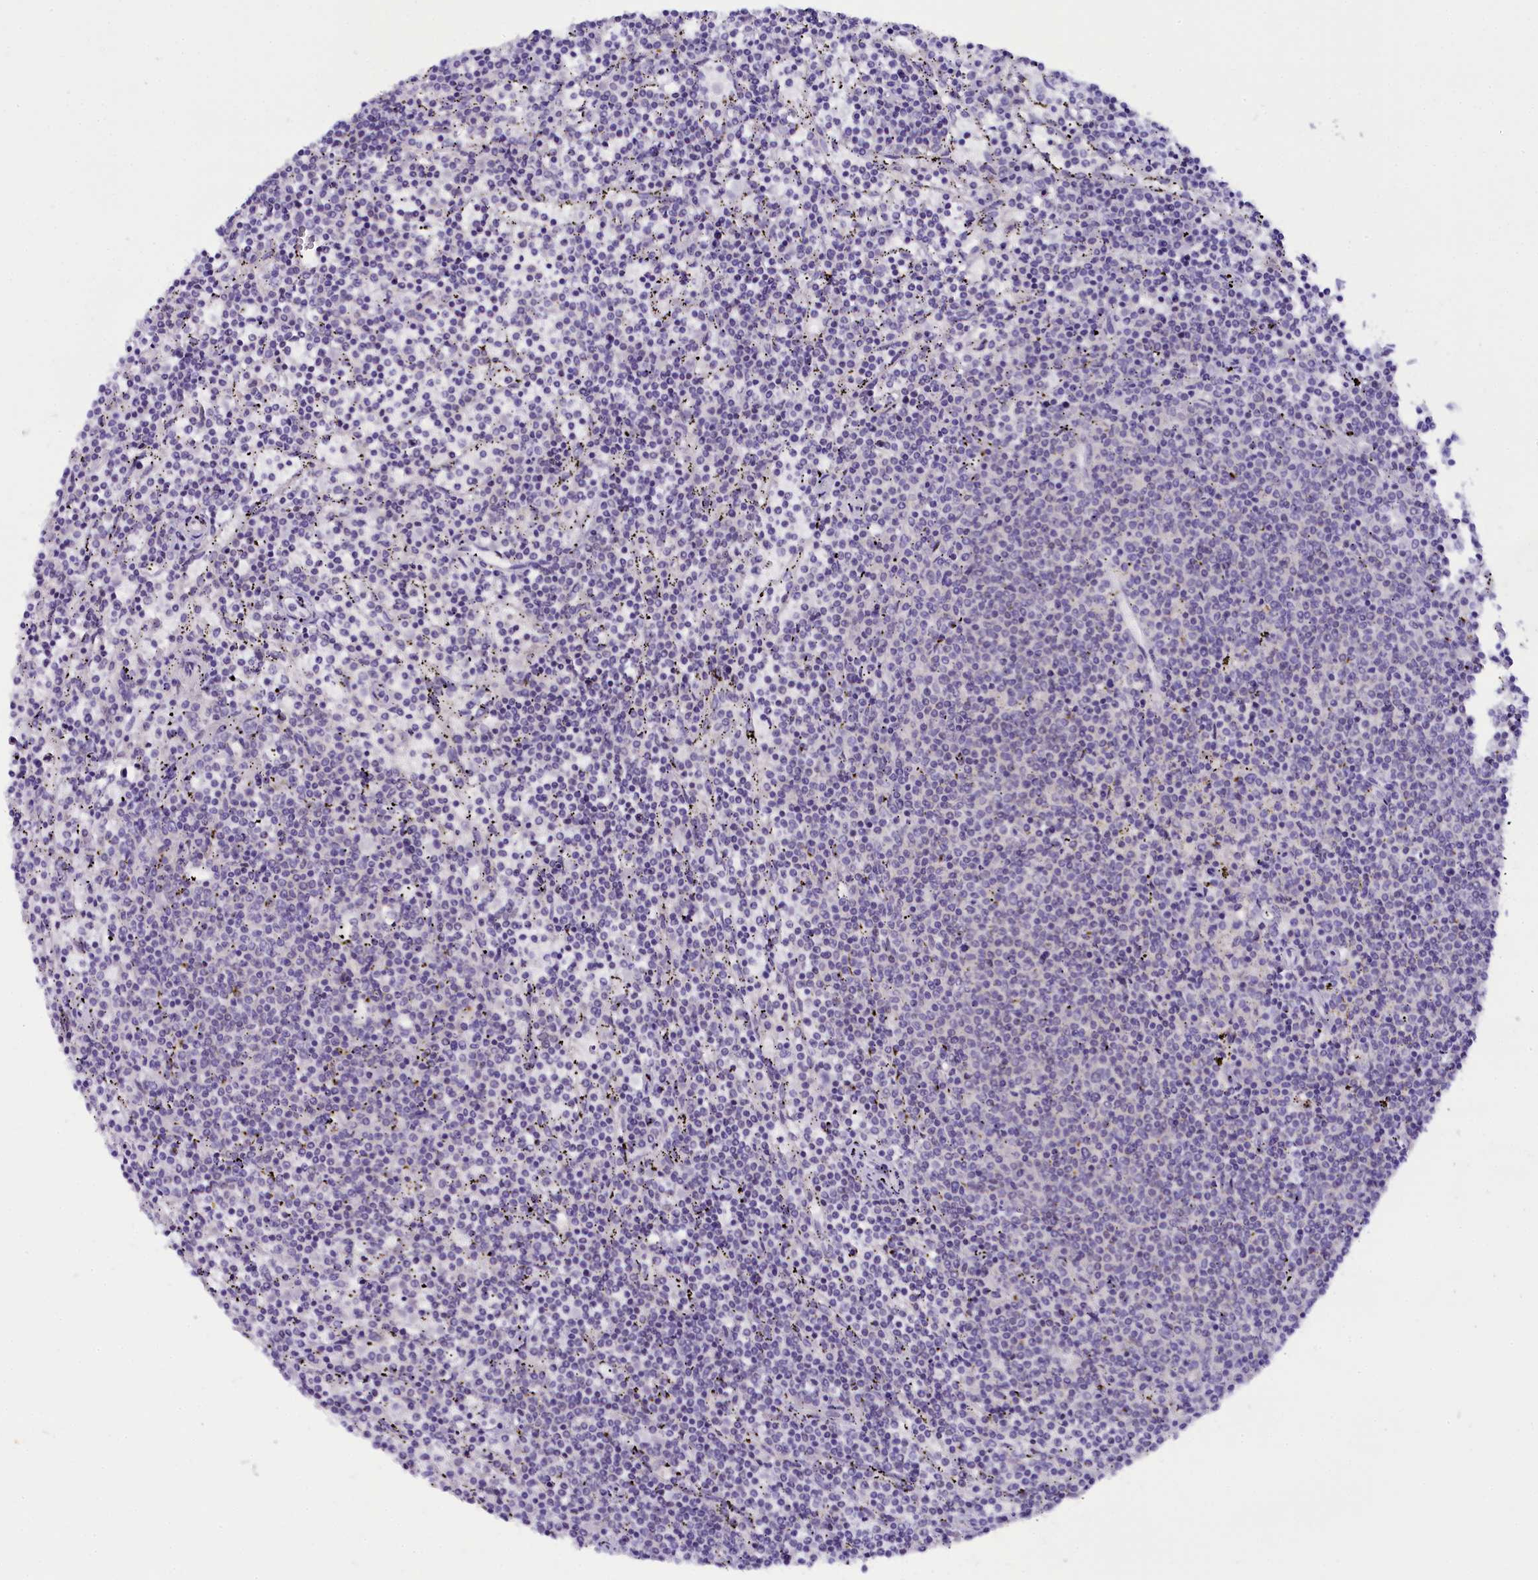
{"staining": {"intensity": "negative", "quantity": "none", "location": "none"}, "tissue": "lymphoma", "cell_type": "Tumor cells", "image_type": "cancer", "snomed": [{"axis": "morphology", "description": "Malignant lymphoma, non-Hodgkin's type, Low grade"}, {"axis": "topography", "description": "Spleen"}], "caption": "IHC image of human low-grade malignant lymphoma, non-Hodgkin's type stained for a protein (brown), which shows no positivity in tumor cells.", "gene": "OSGEP", "patient": {"sex": "female", "age": 50}}